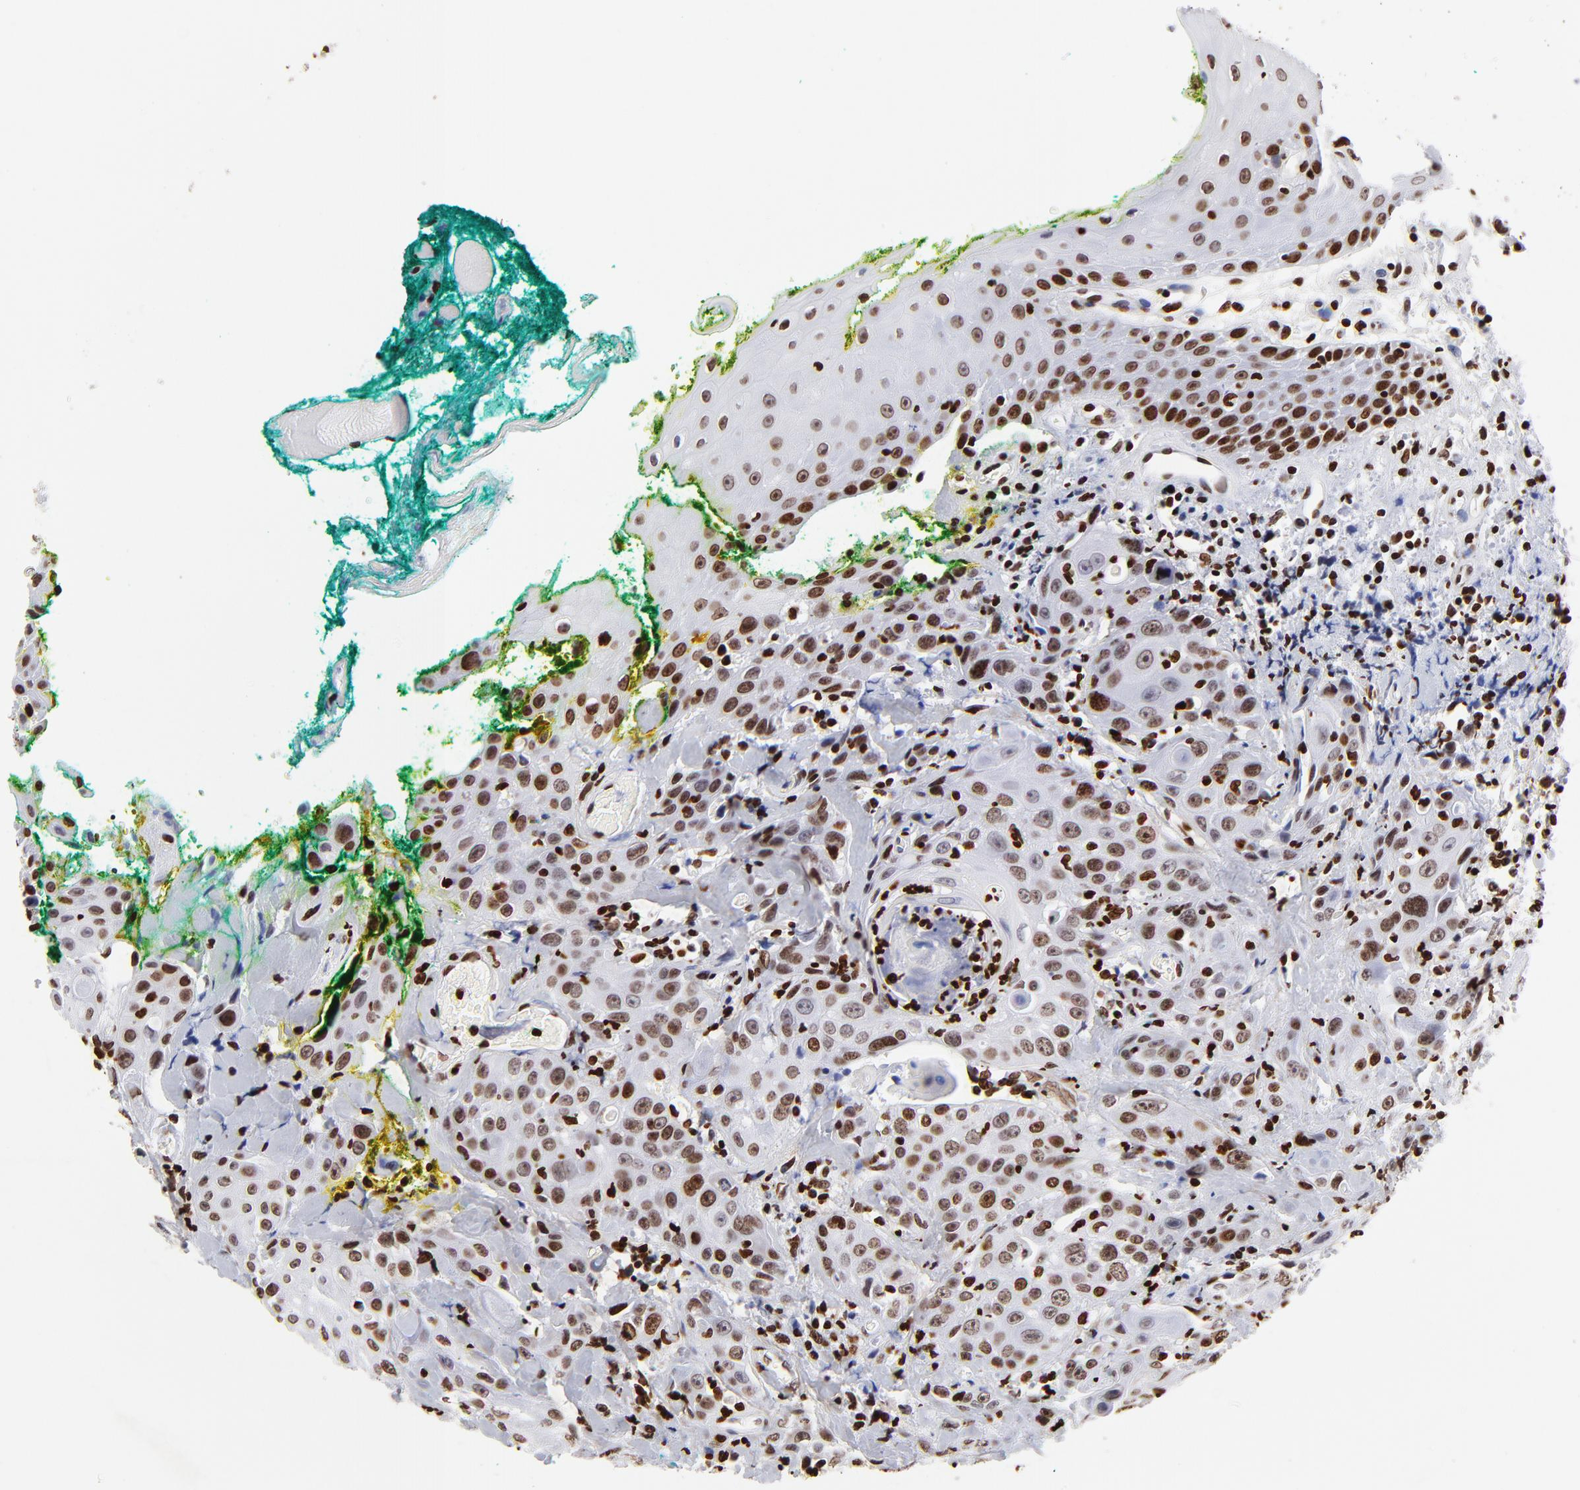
{"staining": {"intensity": "strong", "quantity": ">75%", "location": "nuclear"}, "tissue": "head and neck cancer", "cell_type": "Tumor cells", "image_type": "cancer", "snomed": [{"axis": "morphology", "description": "Squamous cell carcinoma, NOS"}, {"axis": "topography", "description": "Oral tissue"}, {"axis": "topography", "description": "Head-Neck"}], "caption": "Tumor cells demonstrate strong nuclear positivity in approximately >75% of cells in head and neck squamous cell carcinoma.", "gene": "FBH1", "patient": {"sex": "female", "age": 82}}